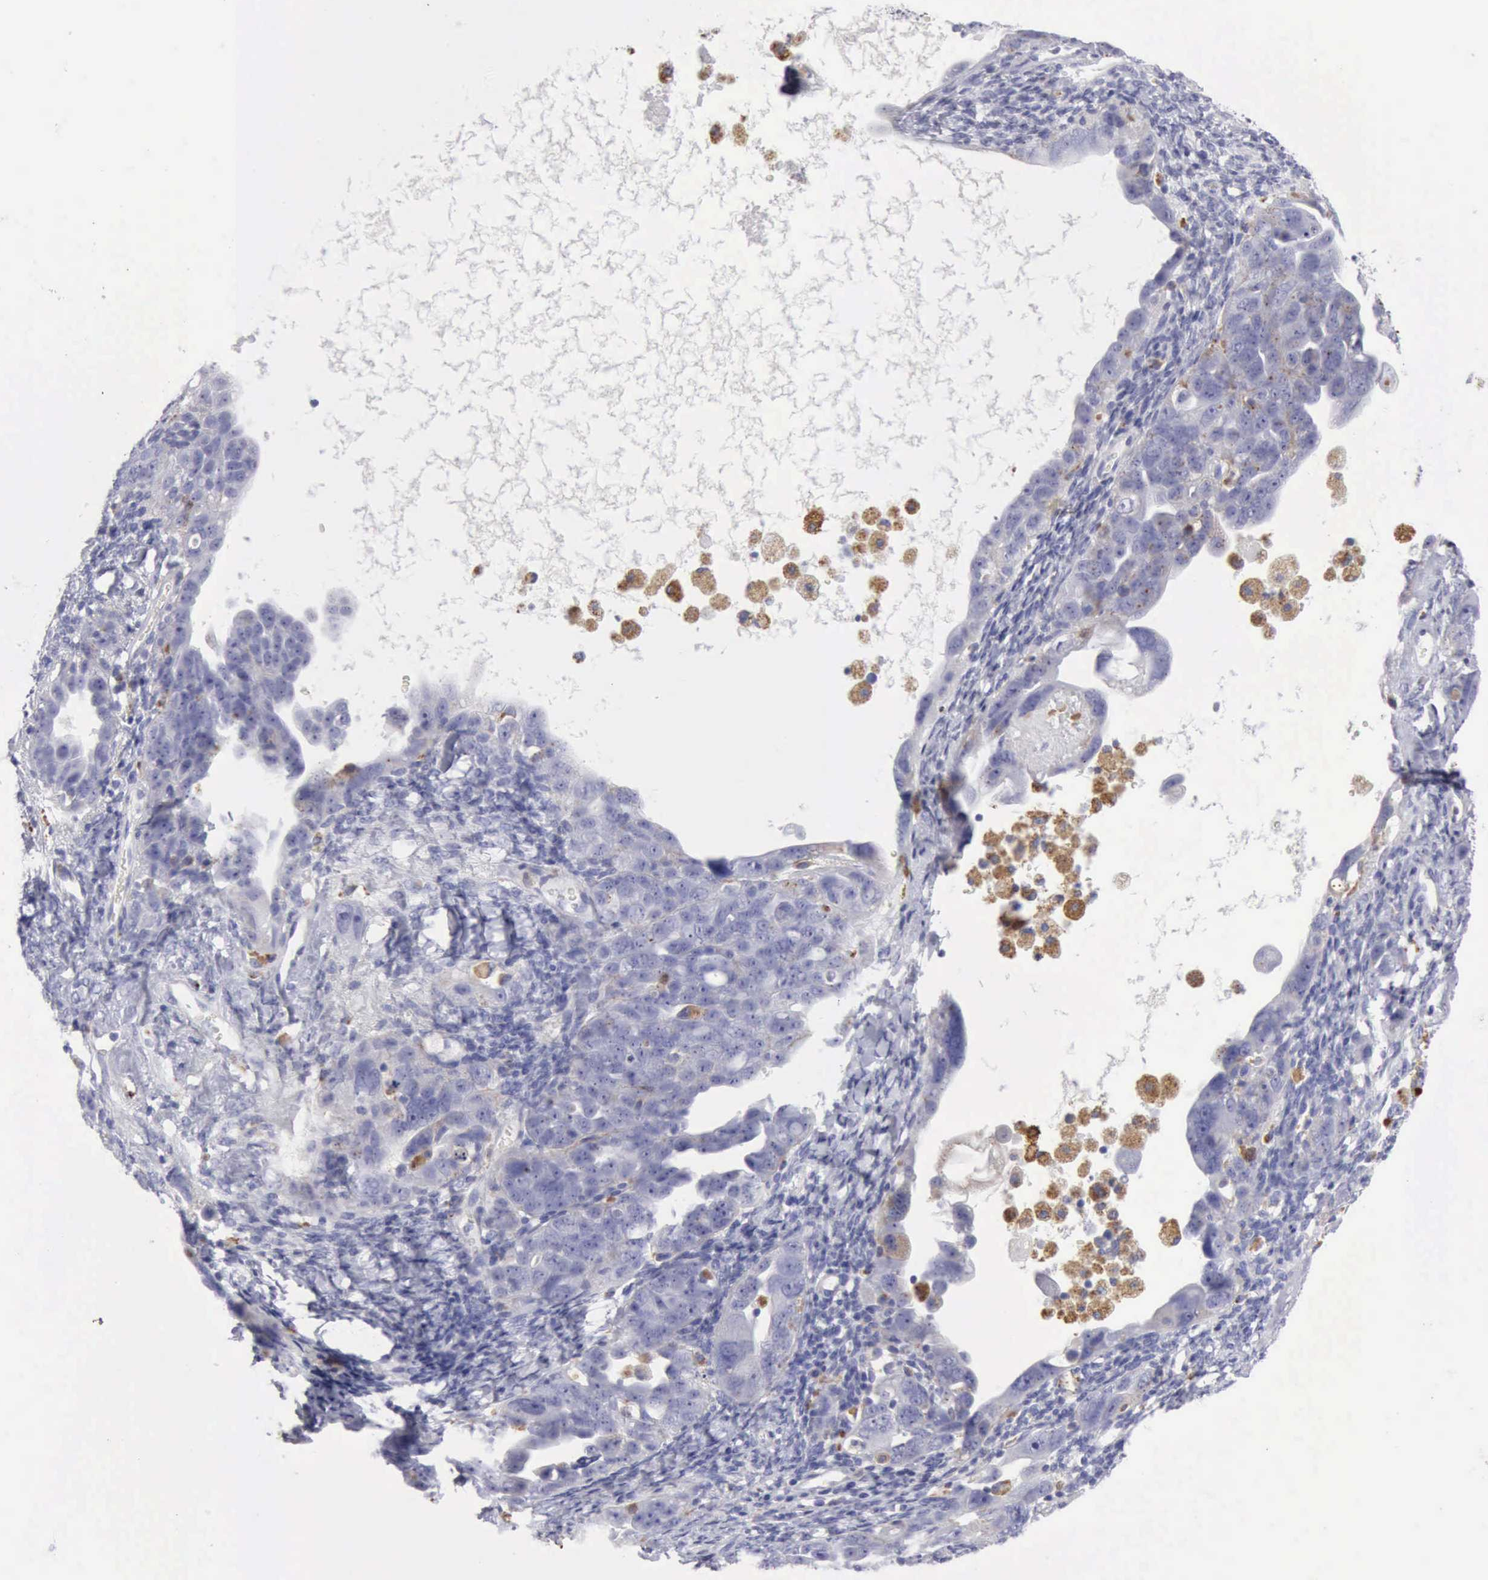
{"staining": {"intensity": "negative", "quantity": "none", "location": "none"}, "tissue": "ovarian cancer", "cell_type": "Tumor cells", "image_type": "cancer", "snomed": [{"axis": "morphology", "description": "Cystadenocarcinoma, serous, NOS"}, {"axis": "topography", "description": "Ovary"}], "caption": "Tumor cells show no significant protein staining in ovarian cancer (serous cystadenocarcinoma).", "gene": "CTSS", "patient": {"sex": "female", "age": 66}}